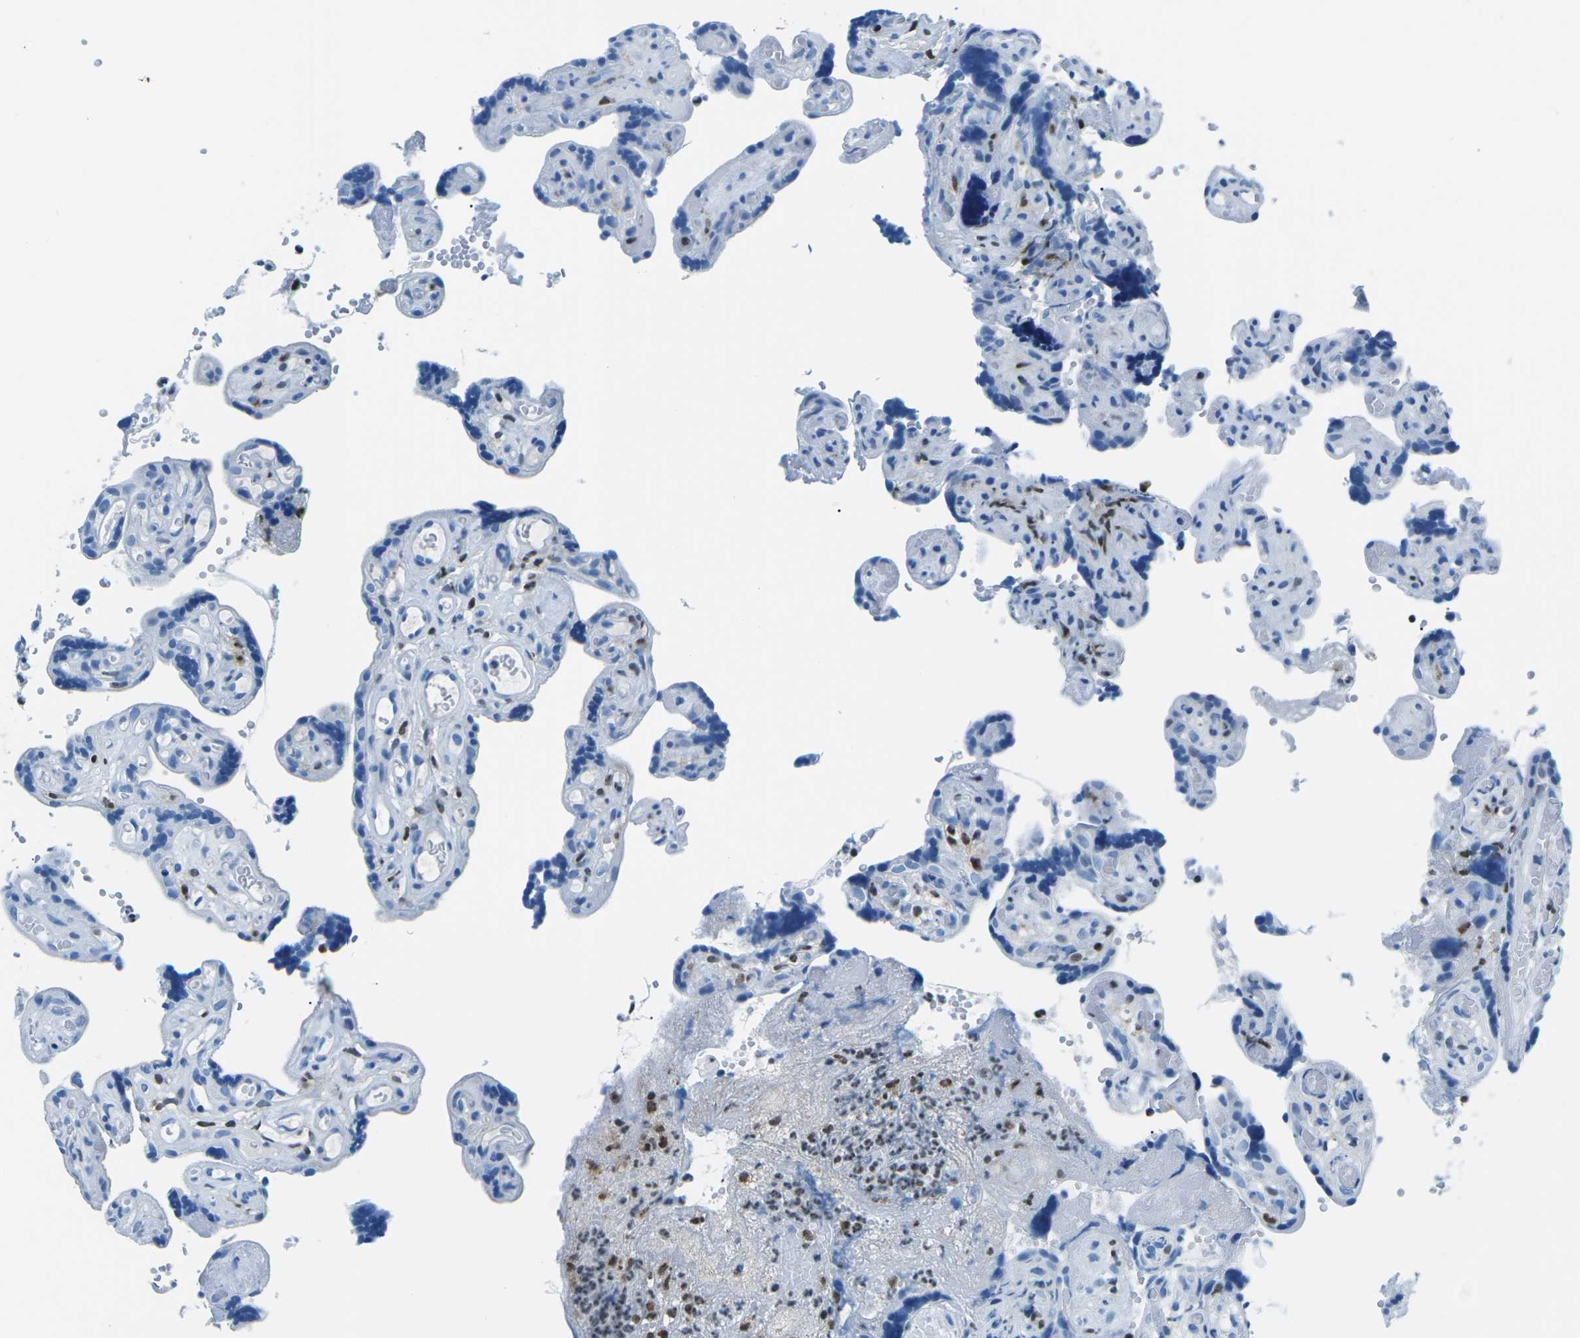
{"staining": {"intensity": "moderate", "quantity": "25%-75%", "location": "nuclear"}, "tissue": "placenta", "cell_type": "Decidual cells", "image_type": "normal", "snomed": [{"axis": "morphology", "description": "Normal tissue, NOS"}, {"axis": "topography", "description": "Placenta"}], "caption": "Decidual cells display medium levels of moderate nuclear positivity in about 25%-75% of cells in benign placenta. The protein of interest is stained brown, and the nuclei are stained in blue (DAB IHC with brightfield microscopy, high magnification).", "gene": "CELF2", "patient": {"sex": "female", "age": 30}}